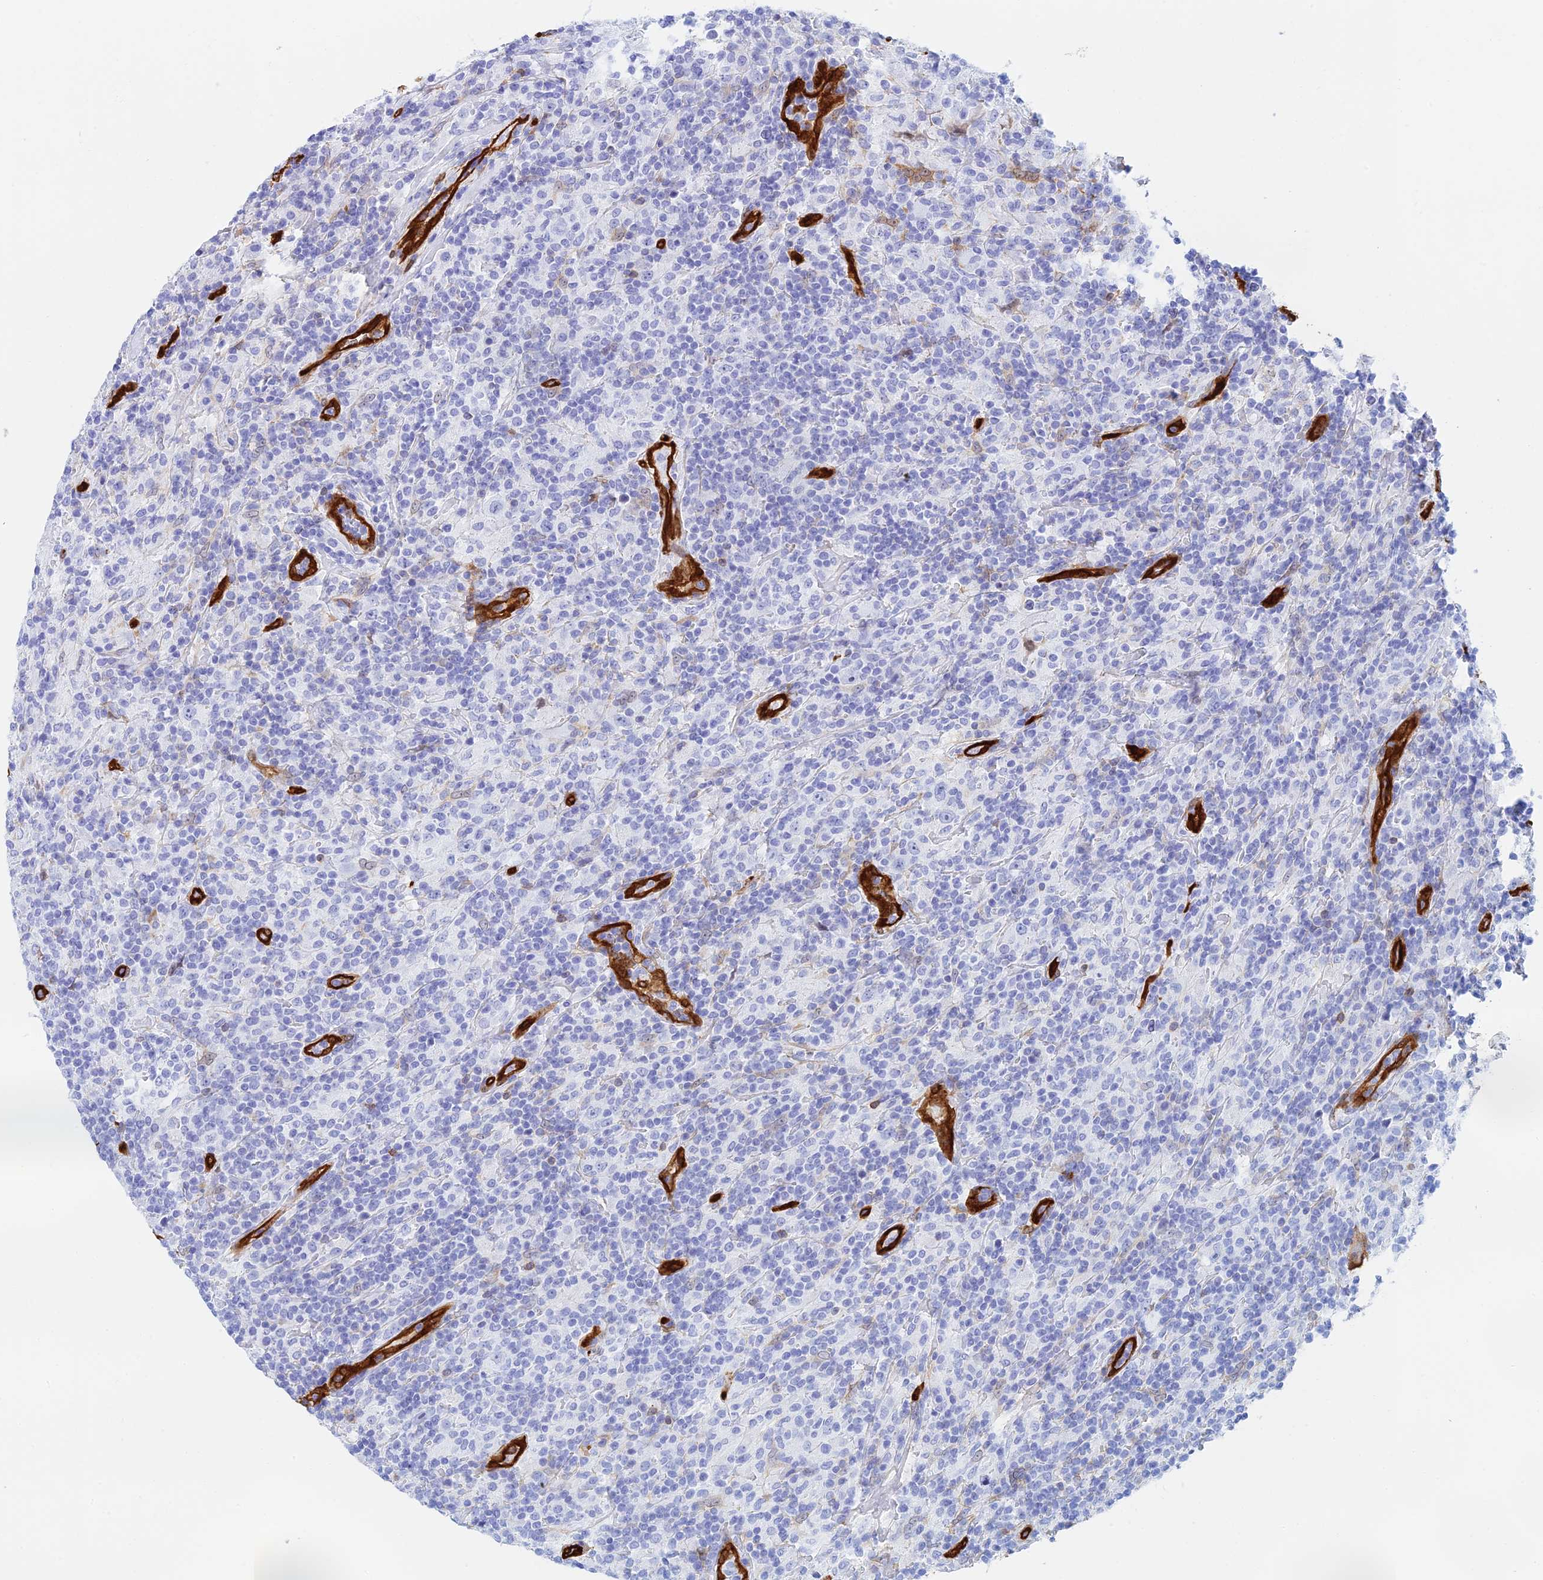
{"staining": {"intensity": "negative", "quantity": "none", "location": "none"}, "tissue": "lymphoma", "cell_type": "Tumor cells", "image_type": "cancer", "snomed": [{"axis": "morphology", "description": "Hodgkin's disease, NOS"}, {"axis": "topography", "description": "Lymph node"}], "caption": "Human Hodgkin's disease stained for a protein using IHC displays no expression in tumor cells.", "gene": "CRIP2", "patient": {"sex": "male", "age": 70}}